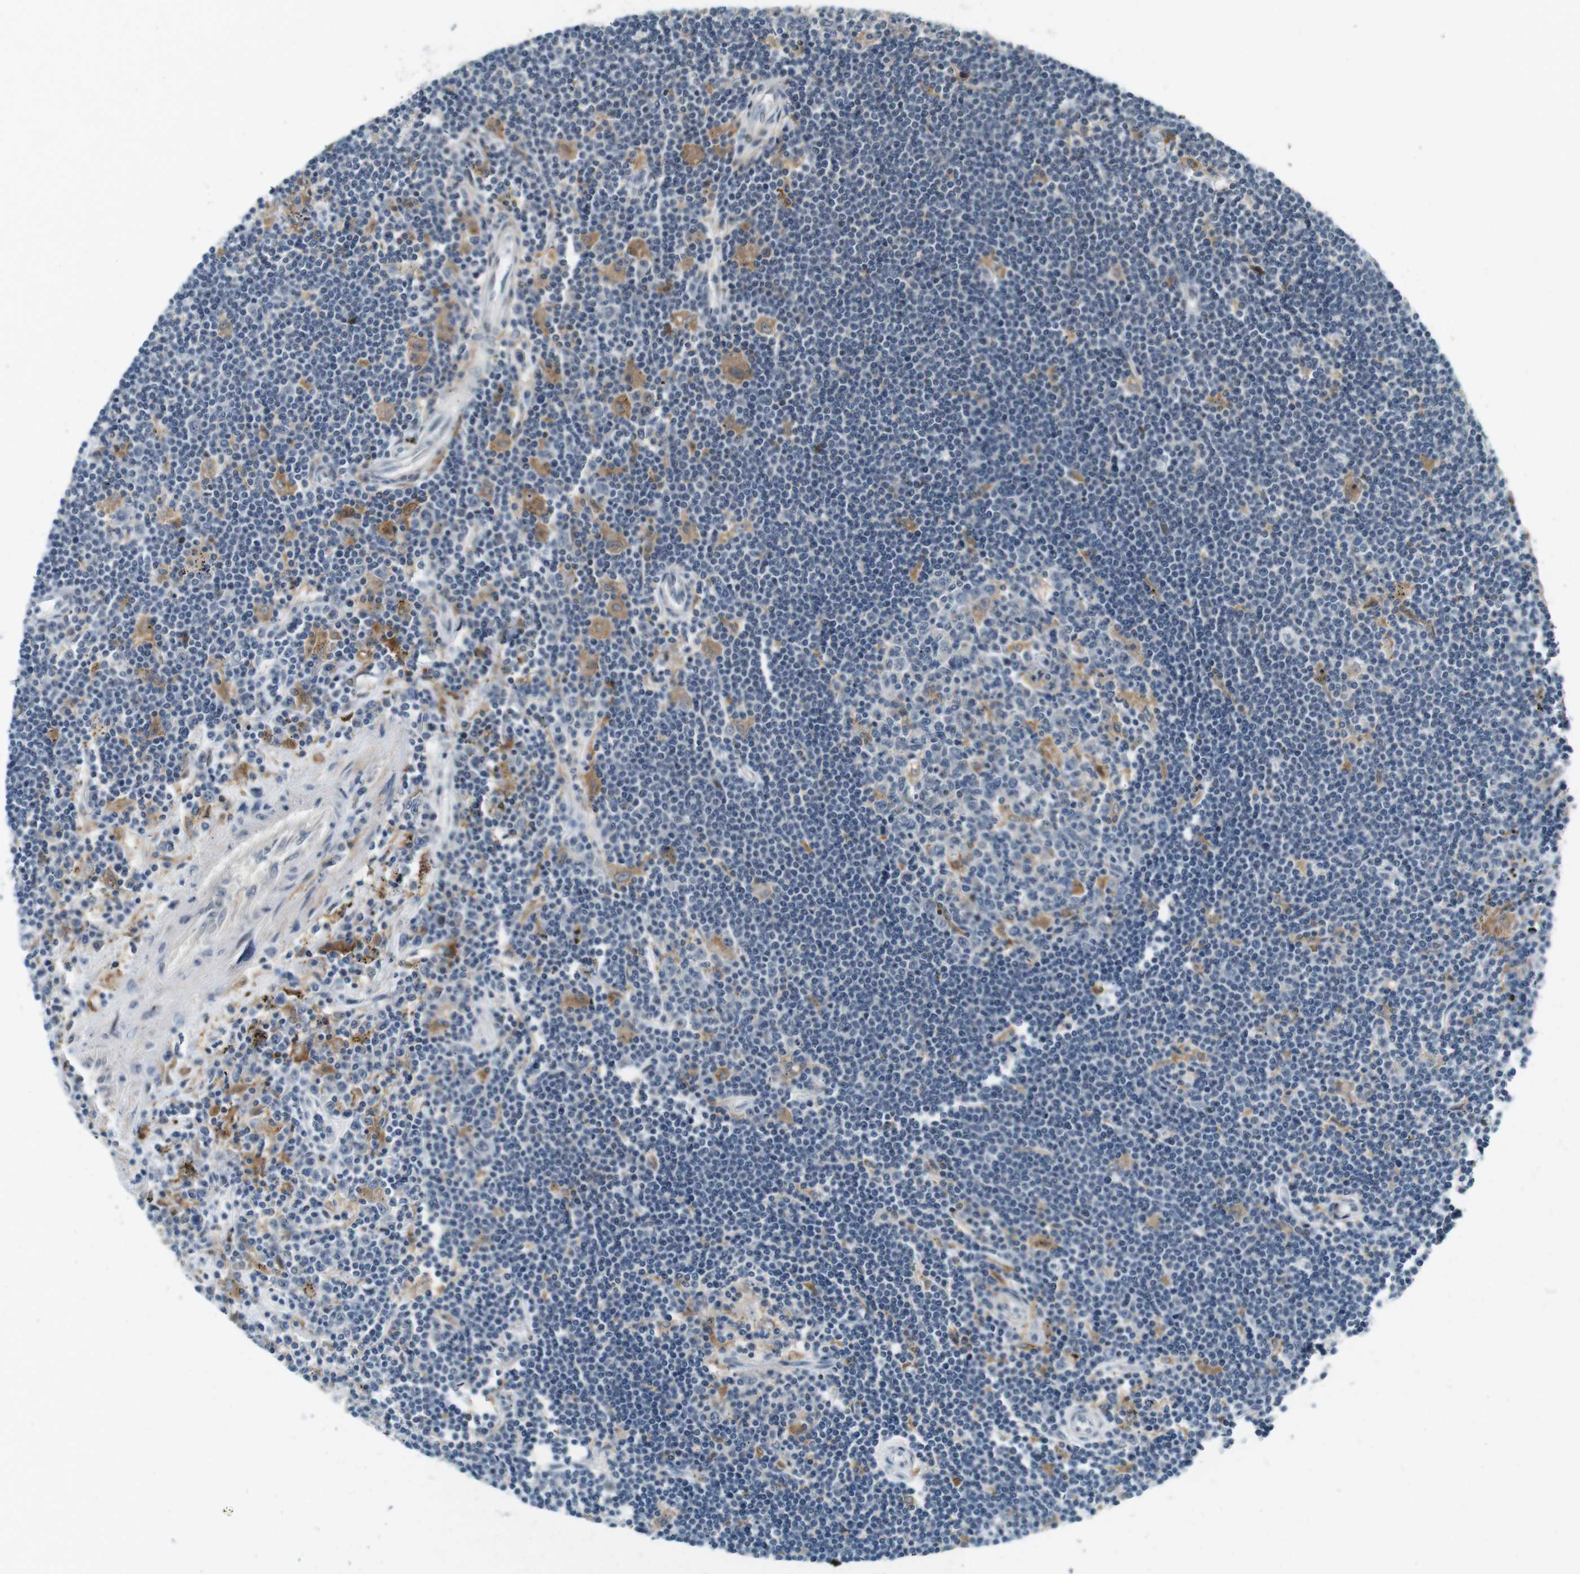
{"staining": {"intensity": "negative", "quantity": "none", "location": "none"}, "tissue": "lymphoma", "cell_type": "Tumor cells", "image_type": "cancer", "snomed": [{"axis": "morphology", "description": "Malignant lymphoma, non-Hodgkin's type, Low grade"}, {"axis": "topography", "description": "Spleen"}], "caption": "This is an immunohistochemistry histopathology image of human malignant lymphoma, non-Hodgkin's type (low-grade). There is no positivity in tumor cells.", "gene": "CDK14", "patient": {"sex": "male", "age": 76}}